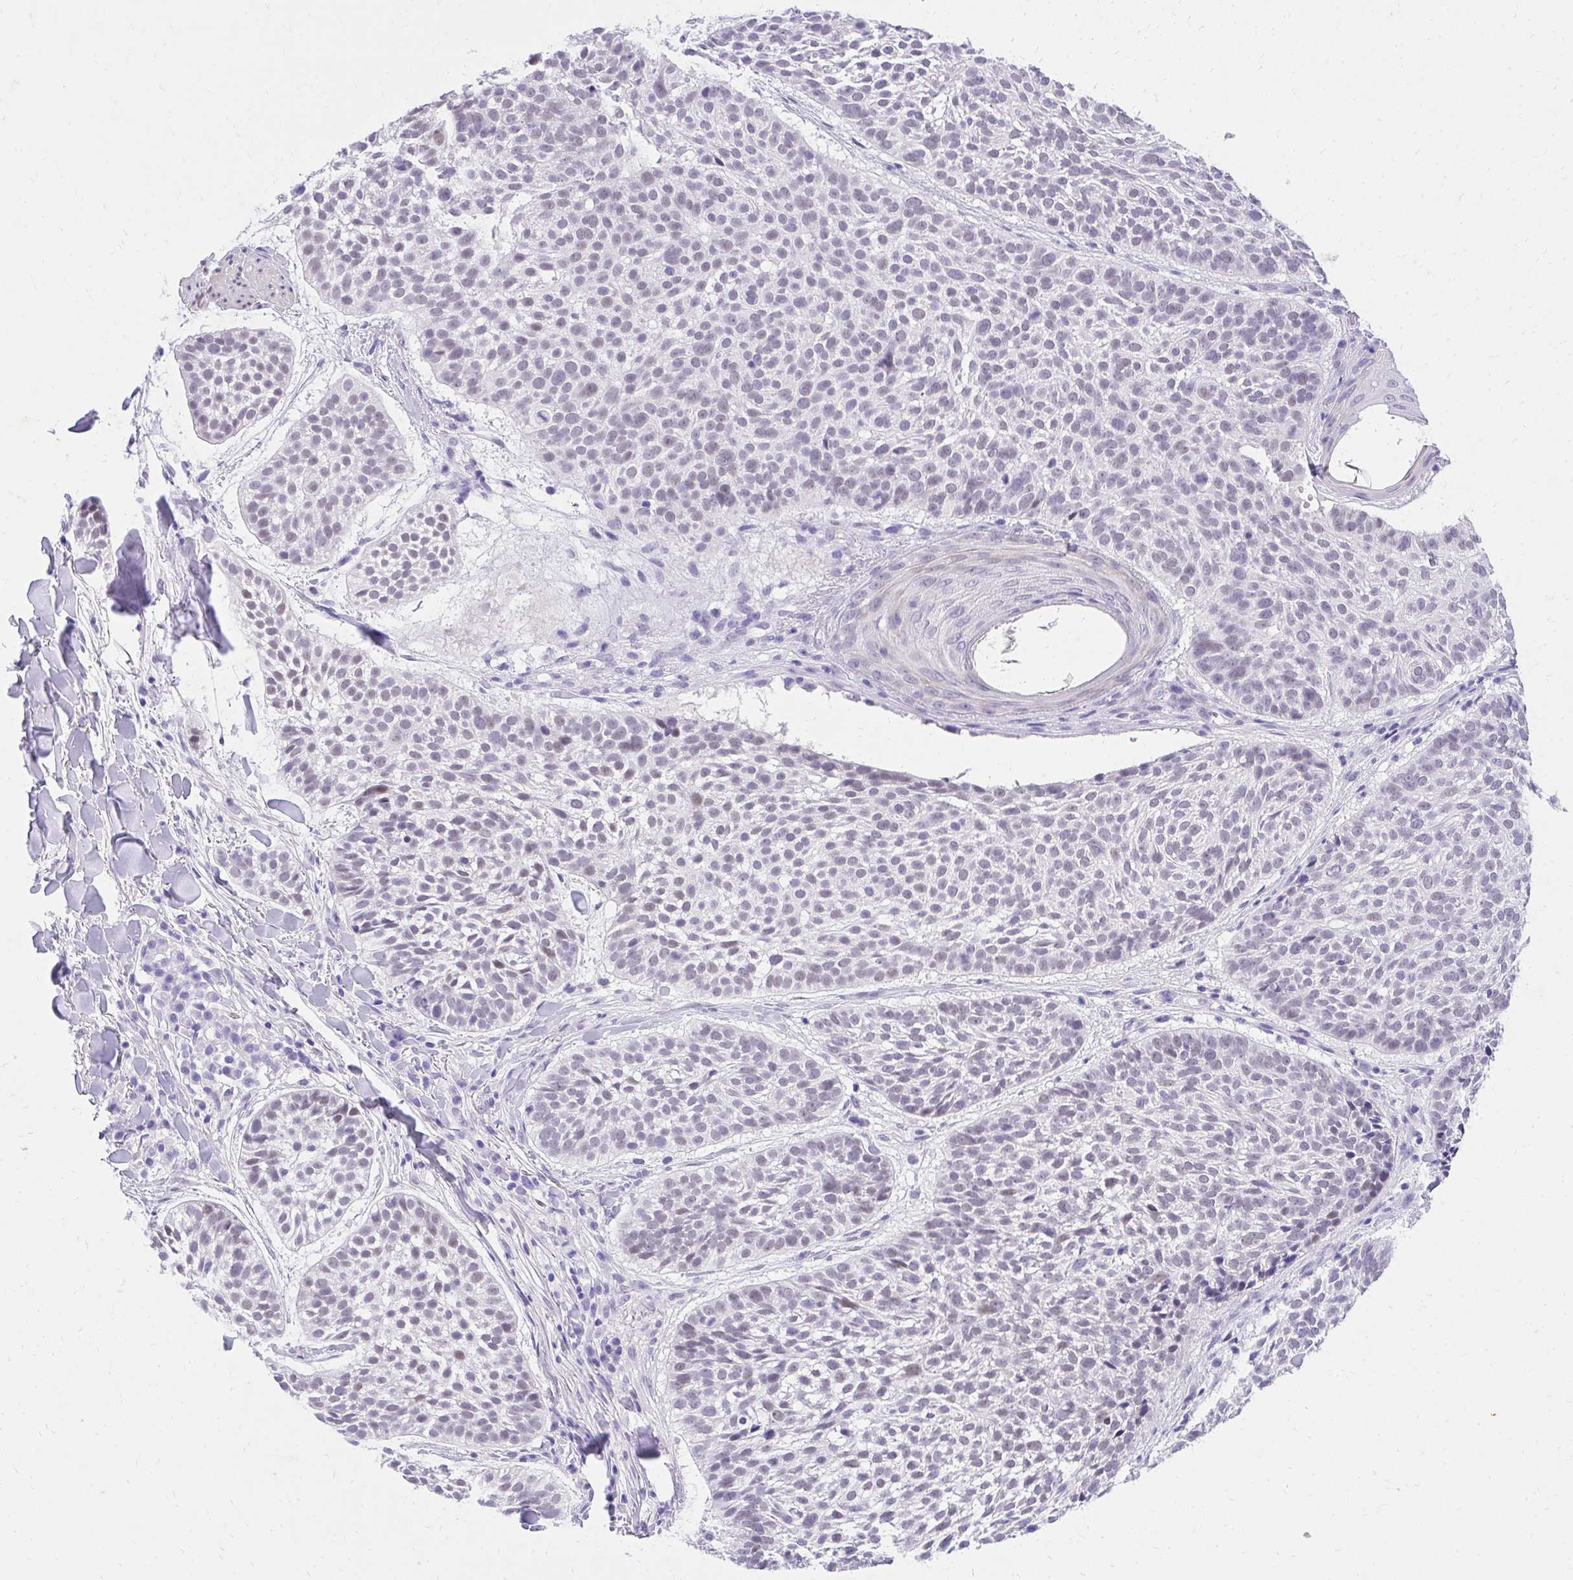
{"staining": {"intensity": "weak", "quantity": "<25%", "location": "nuclear"}, "tissue": "skin cancer", "cell_type": "Tumor cells", "image_type": "cancer", "snomed": [{"axis": "morphology", "description": "Basal cell carcinoma"}, {"axis": "topography", "description": "Skin"}, {"axis": "topography", "description": "Skin of scalp"}], "caption": "Tumor cells show no significant protein expression in skin cancer (basal cell carcinoma).", "gene": "KLK1", "patient": {"sex": "female", "age": 45}}